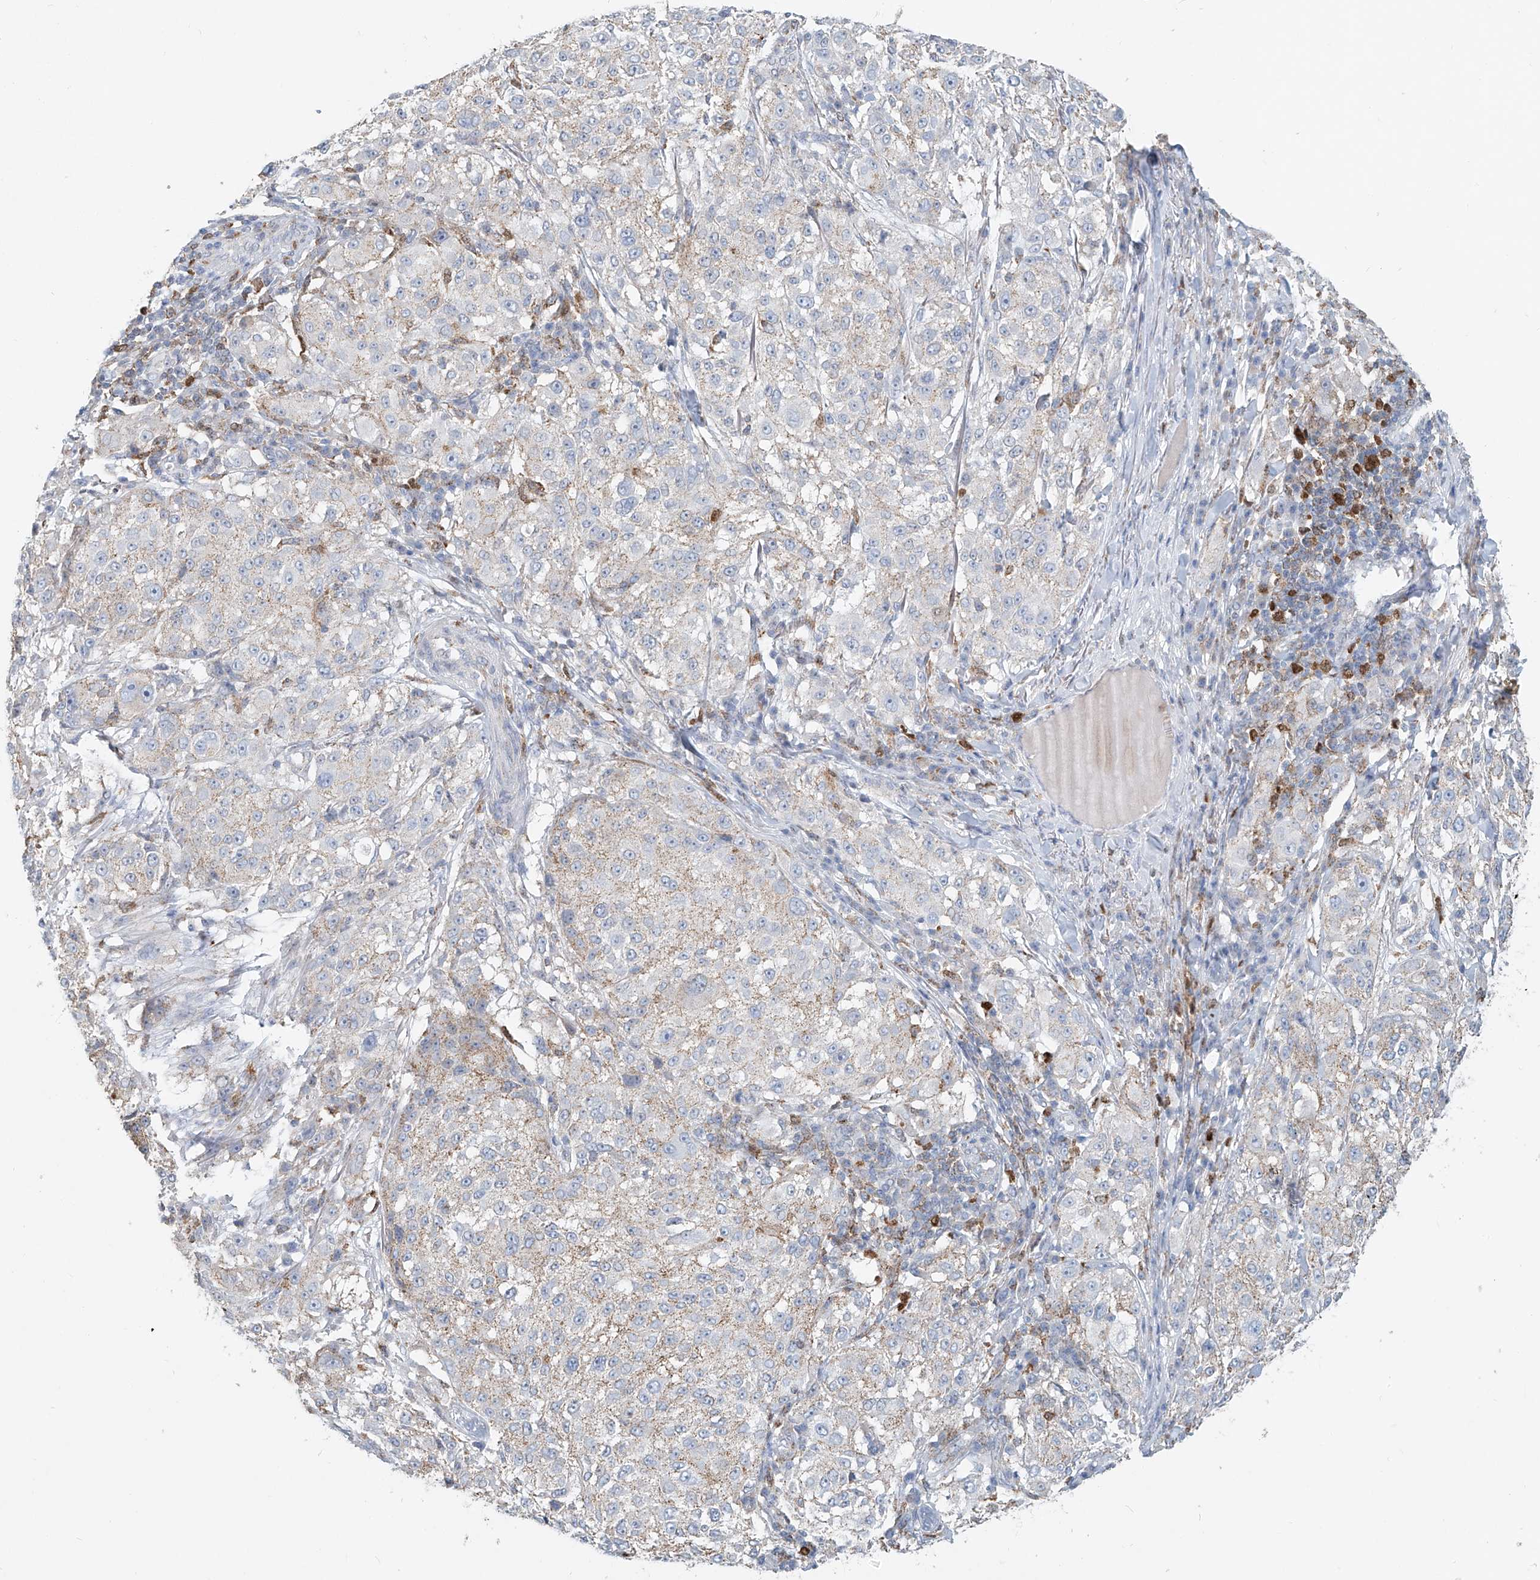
{"staining": {"intensity": "weak", "quantity": "25%-75%", "location": "cytoplasmic/membranous"}, "tissue": "melanoma", "cell_type": "Tumor cells", "image_type": "cancer", "snomed": [{"axis": "morphology", "description": "Necrosis, NOS"}, {"axis": "morphology", "description": "Malignant melanoma, NOS"}, {"axis": "topography", "description": "Skin"}], "caption": "Immunohistochemical staining of human melanoma reveals low levels of weak cytoplasmic/membranous positivity in approximately 25%-75% of tumor cells. (Brightfield microscopy of DAB IHC at high magnification).", "gene": "PTPRA", "patient": {"sex": "female", "age": 87}}